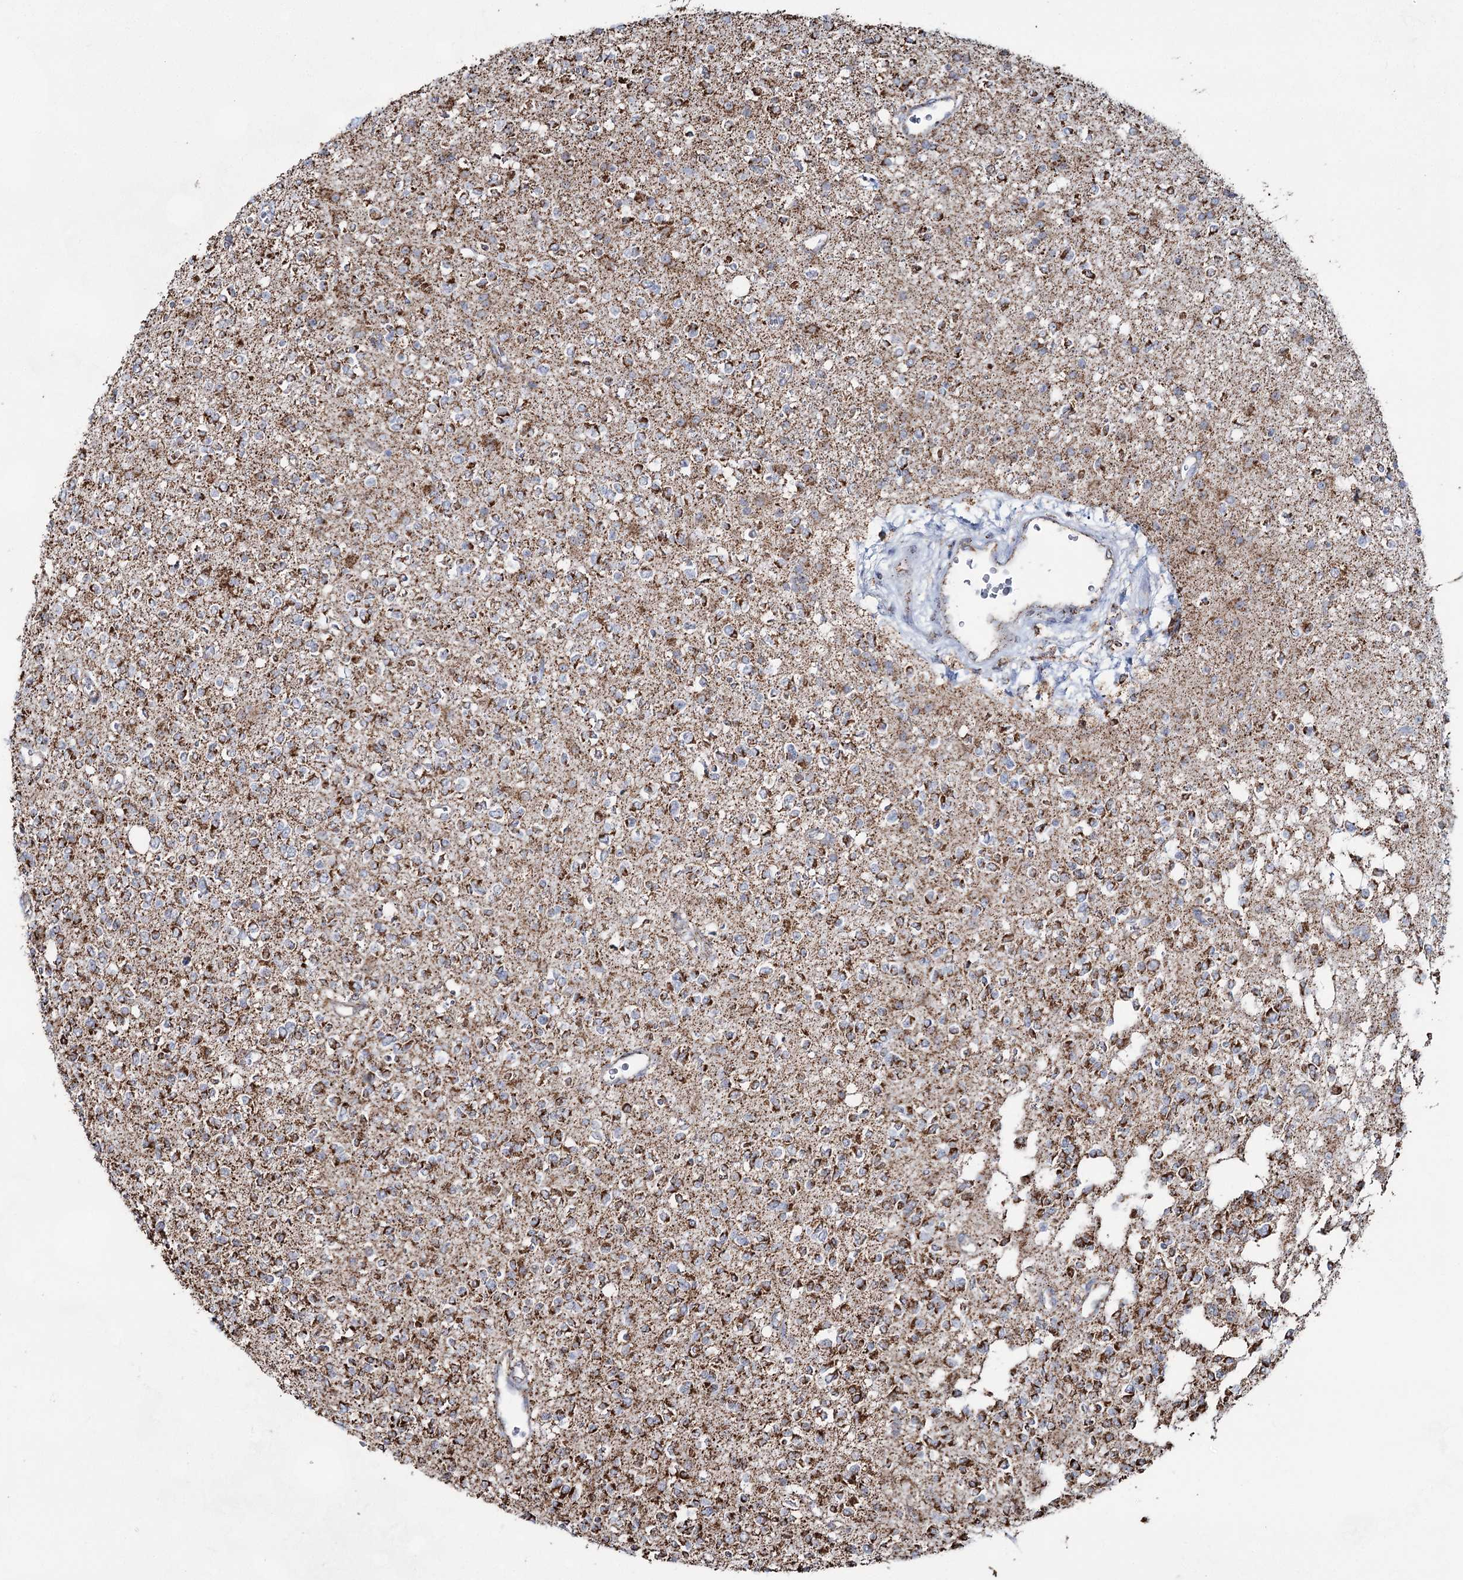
{"staining": {"intensity": "moderate", "quantity": ">75%", "location": "cytoplasmic/membranous"}, "tissue": "glioma", "cell_type": "Tumor cells", "image_type": "cancer", "snomed": [{"axis": "morphology", "description": "Glioma, malignant, High grade"}, {"axis": "topography", "description": "Brain"}], "caption": "Immunohistochemistry photomicrograph of neoplastic tissue: malignant high-grade glioma stained using immunohistochemistry (IHC) displays medium levels of moderate protein expression localized specifically in the cytoplasmic/membranous of tumor cells, appearing as a cytoplasmic/membranous brown color.", "gene": "CWF19L1", "patient": {"sex": "male", "age": 34}}